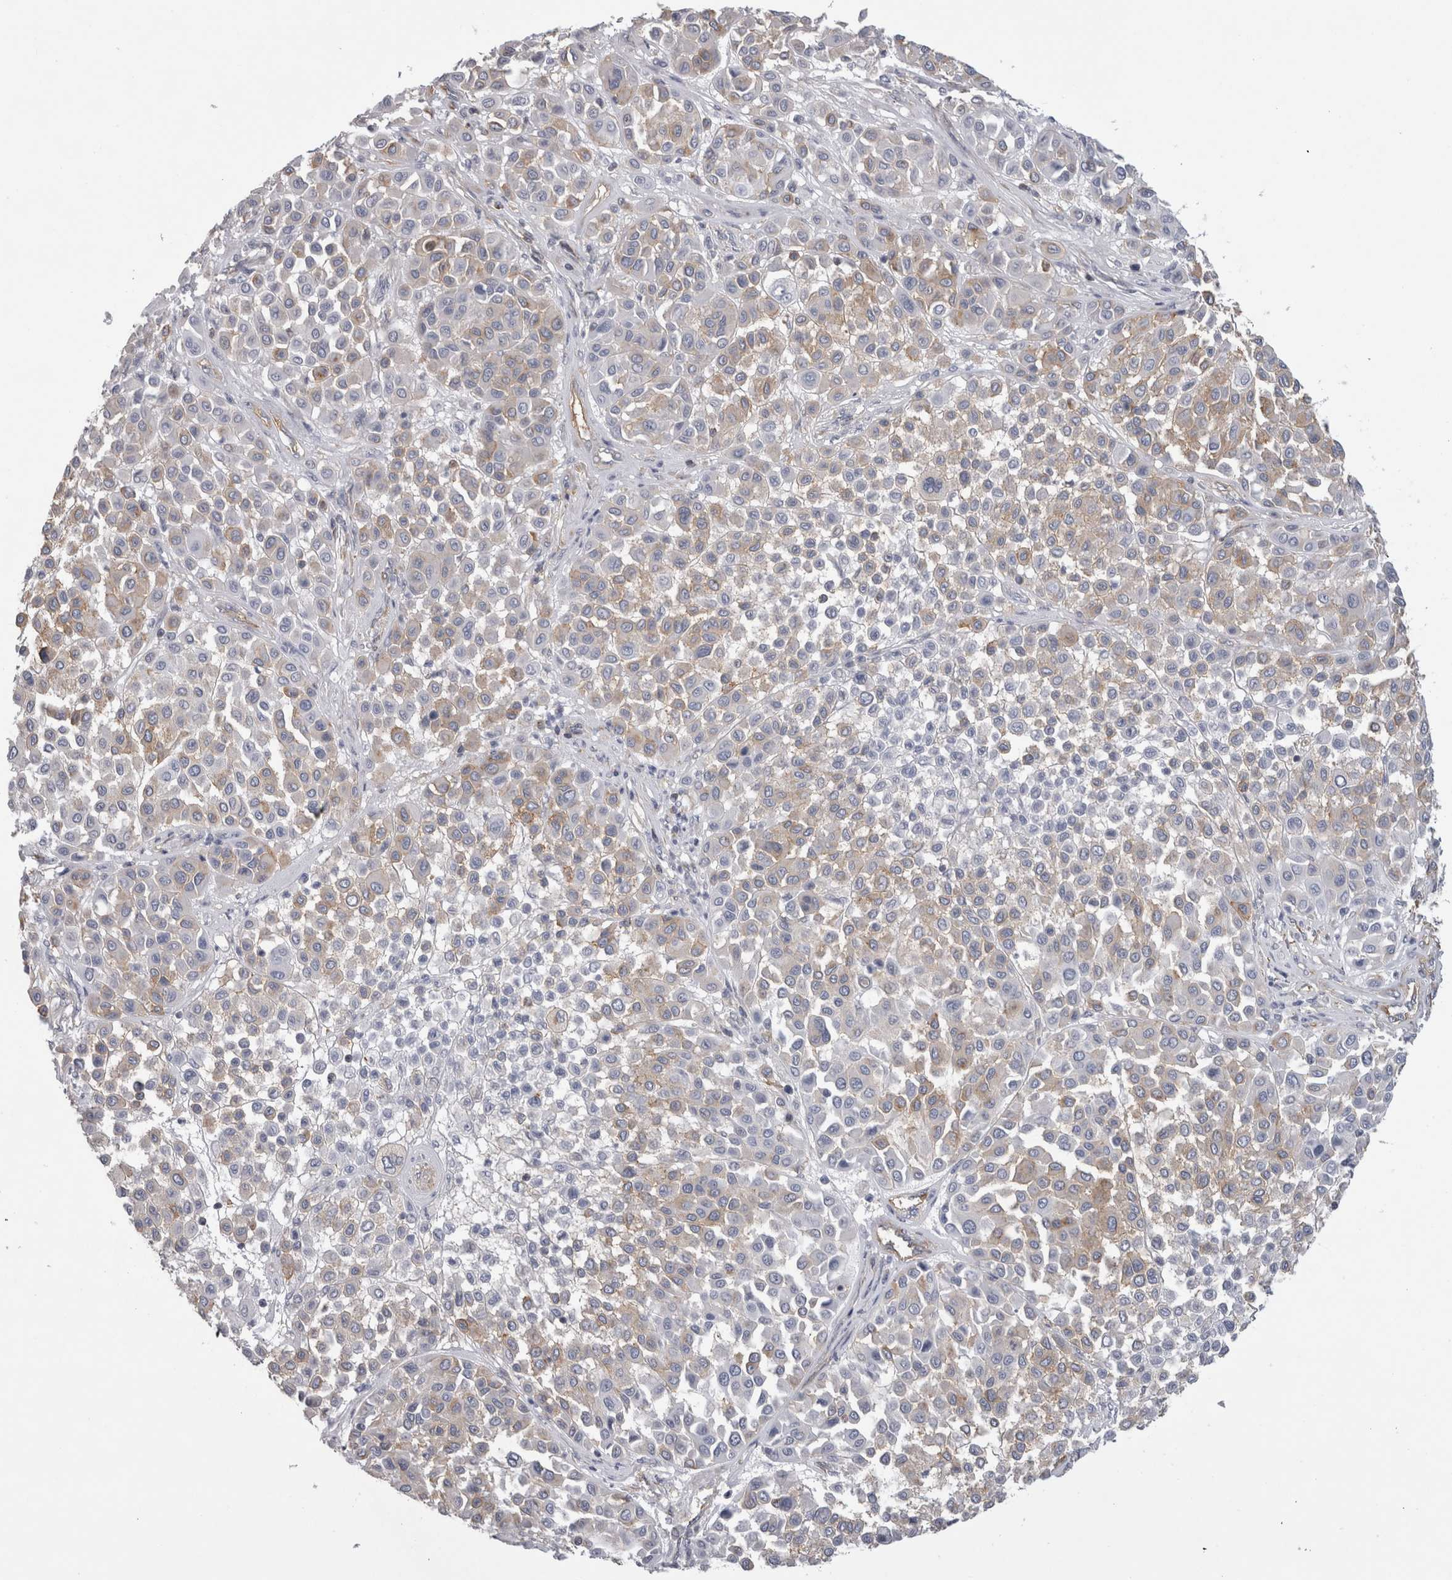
{"staining": {"intensity": "negative", "quantity": "none", "location": "none"}, "tissue": "melanoma", "cell_type": "Tumor cells", "image_type": "cancer", "snomed": [{"axis": "morphology", "description": "Malignant melanoma, Metastatic site"}, {"axis": "topography", "description": "Soft tissue"}], "caption": "This is an immunohistochemistry histopathology image of human melanoma. There is no staining in tumor cells.", "gene": "ATXN3", "patient": {"sex": "male", "age": 41}}